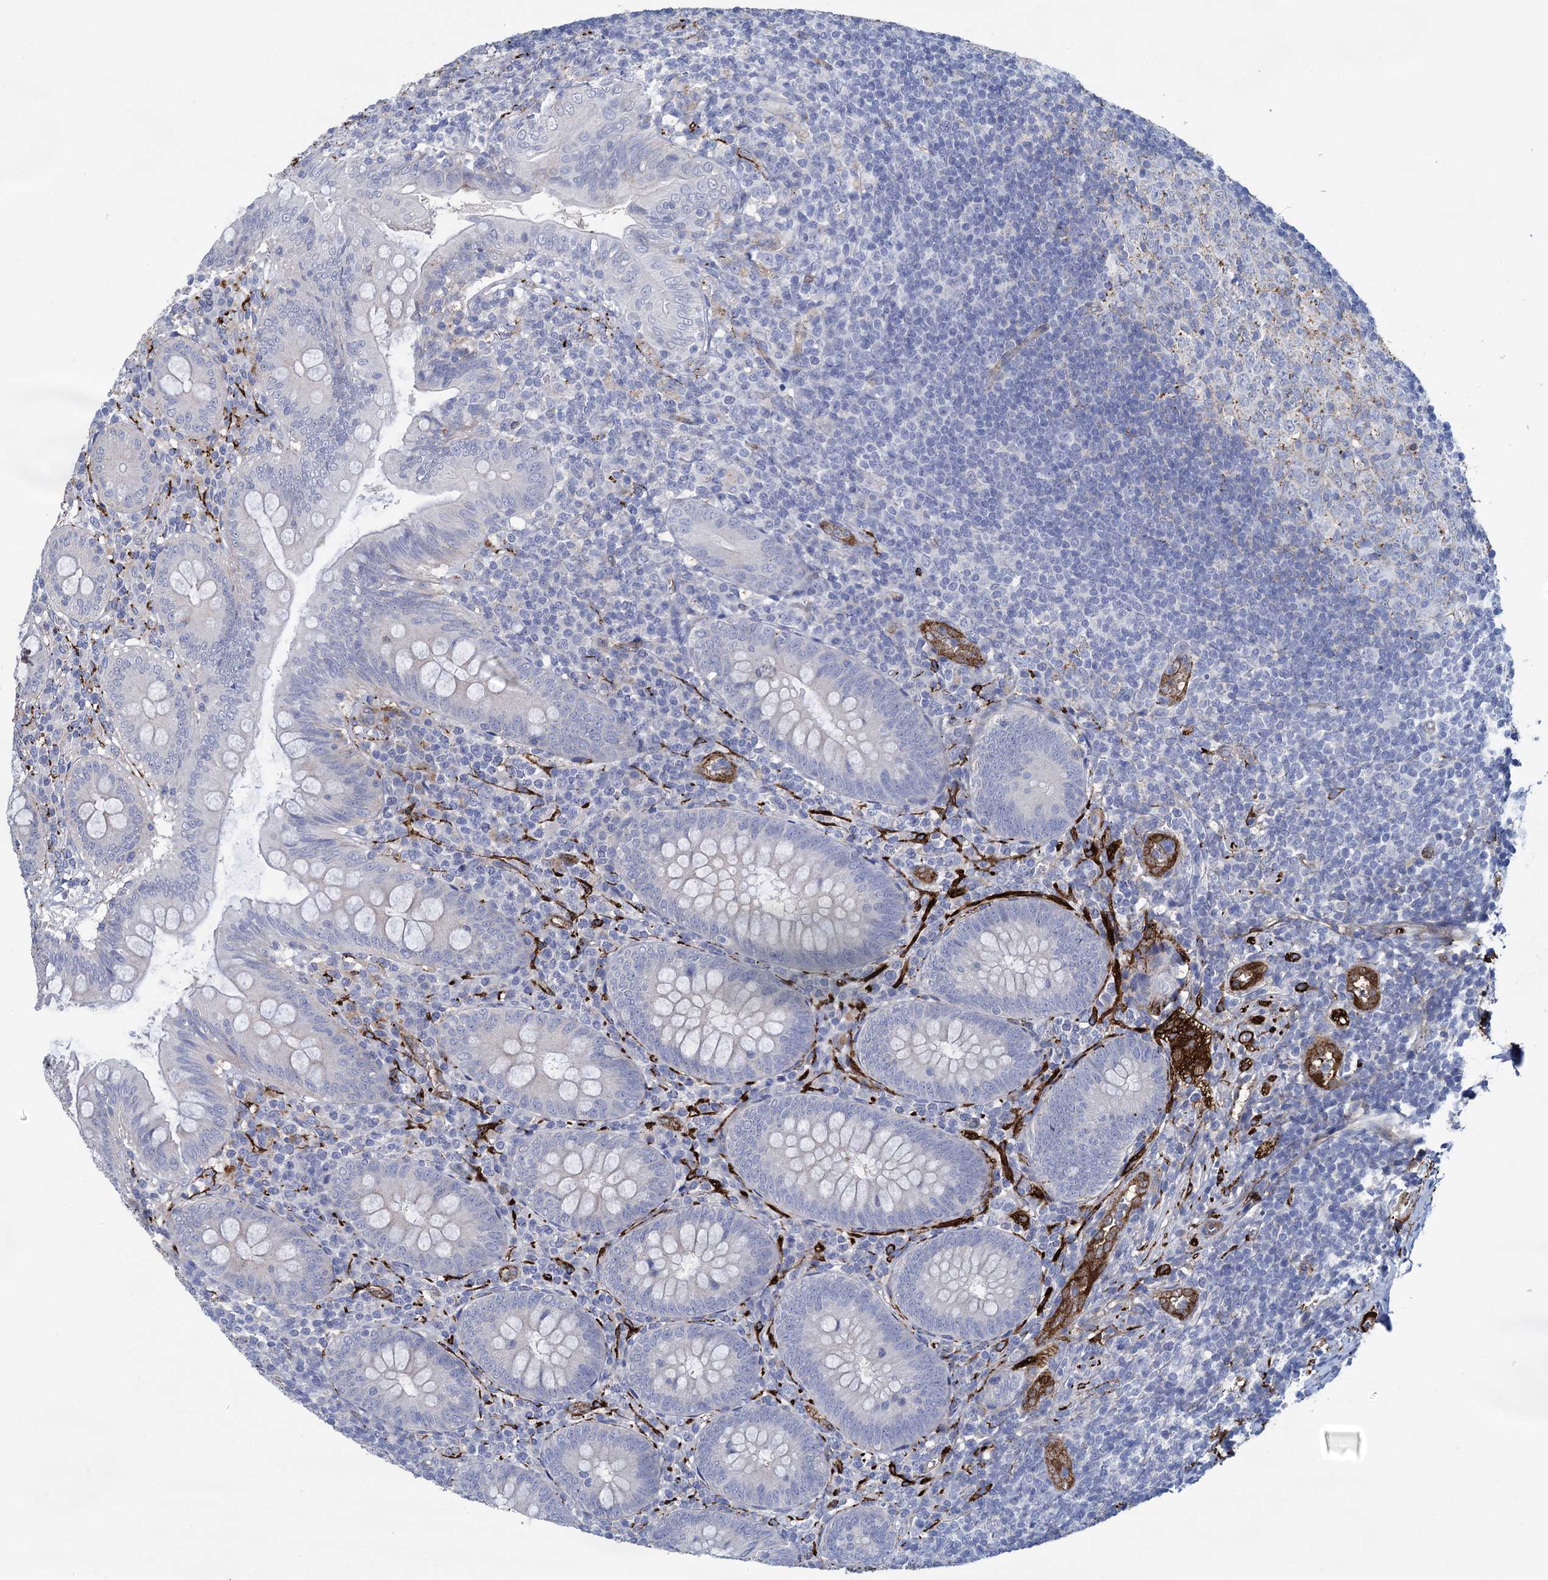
{"staining": {"intensity": "negative", "quantity": "none", "location": "none"}, "tissue": "appendix", "cell_type": "Glandular cells", "image_type": "normal", "snomed": [{"axis": "morphology", "description": "Normal tissue, NOS"}, {"axis": "topography", "description": "Appendix"}], "caption": "Immunohistochemistry (IHC) of unremarkable human appendix exhibits no staining in glandular cells. The staining is performed using DAB brown chromogen with nuclei counter-stained in using hematoxylin.", "gene": "SNCG", "patient": {"sex": "male", "age": 14}}